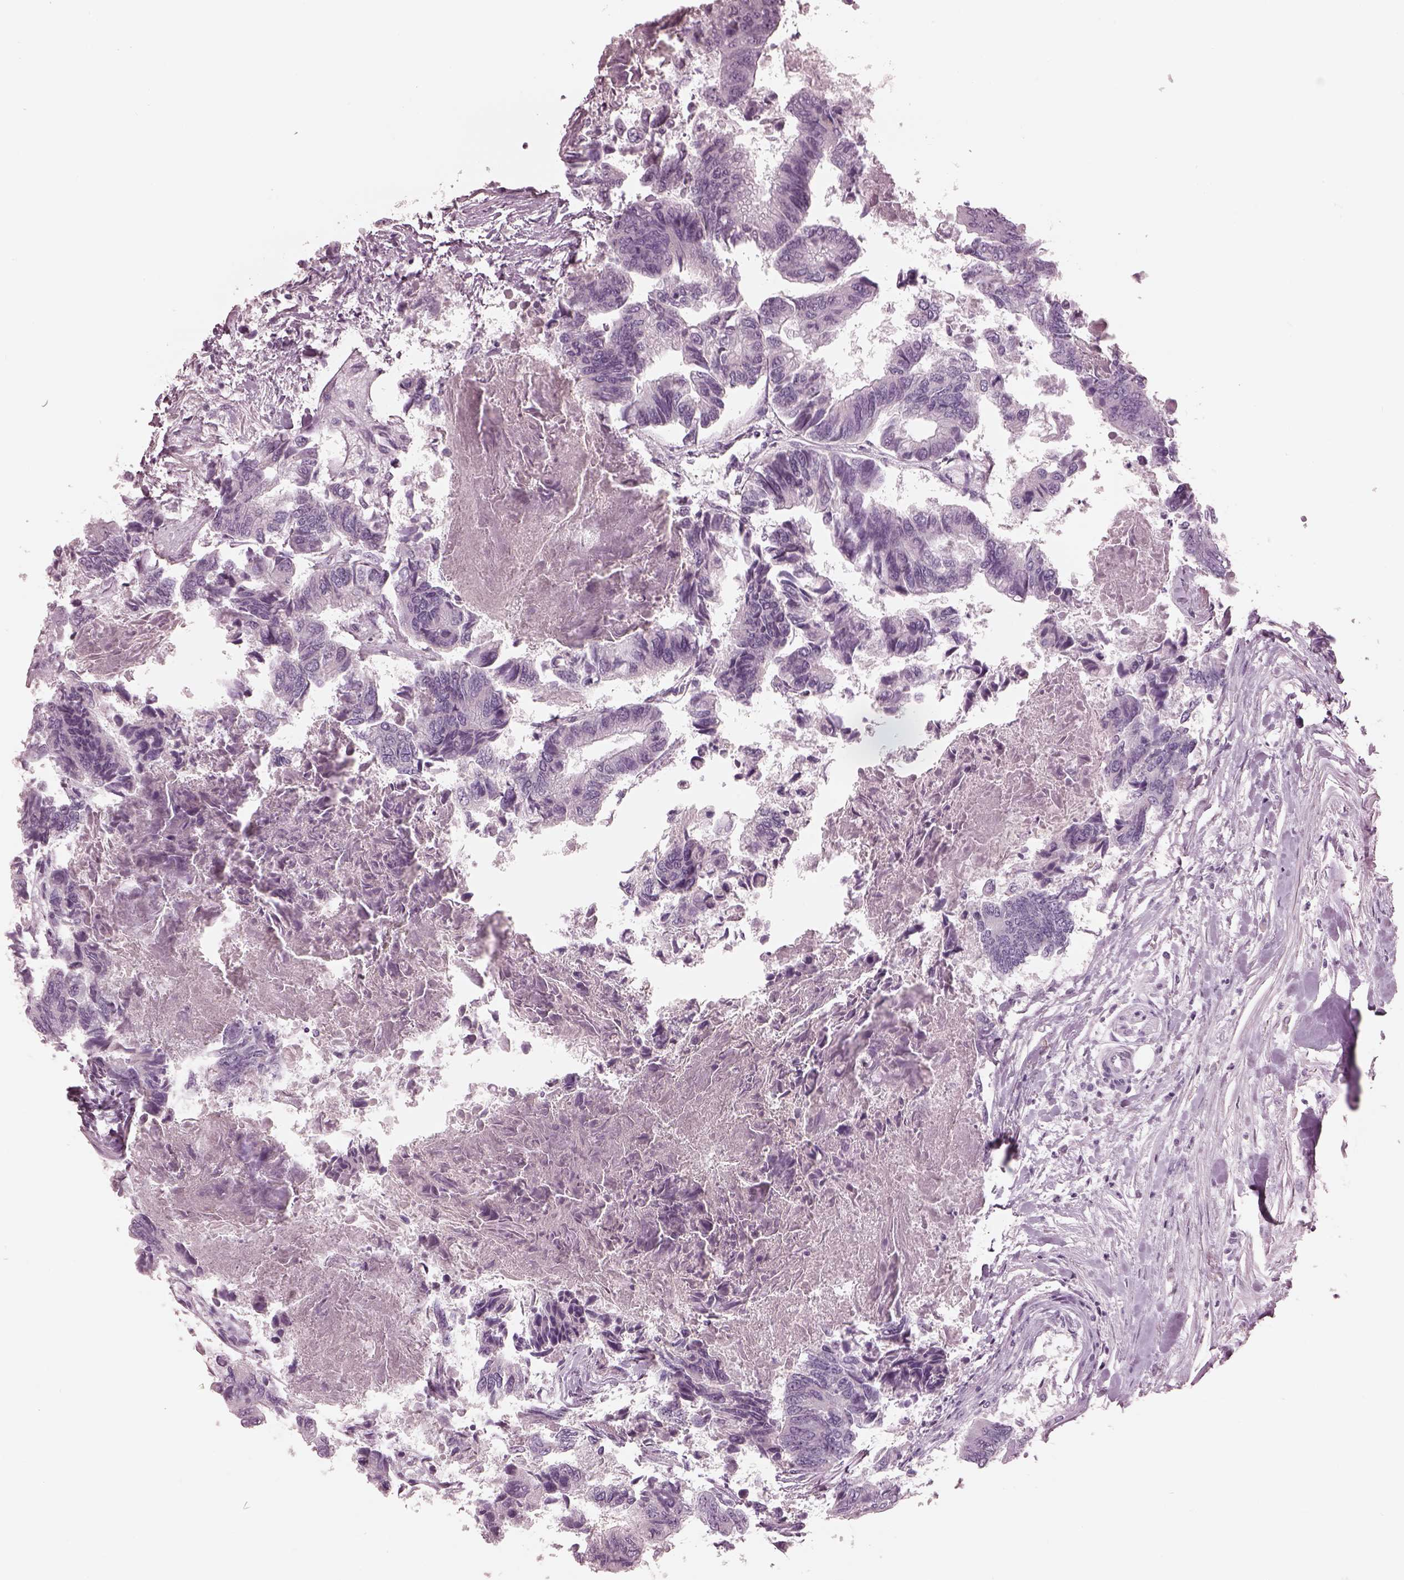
{"staining": {"intensity": "negative", "quantity": "none", "location": "none"}, "tissue": "colorectal cancer", "cell_type": "Tumor cells", "image_type": "cancer", "snomed": [{"axis": "morphology", "description": "Adenocarcinoma, NOS"}, {"axis": "topography", "description": "Colon"}], "caption": "High magnification brightfield microscopy of colorectal cancer stained with DAB (3,3'-diaminobenzidine) (brown) and counterstained with hematoxylin (blue): tumor cells show no significant staining.", "gene": "IQCG", "patient": {"sex": "female", "age": 65}}